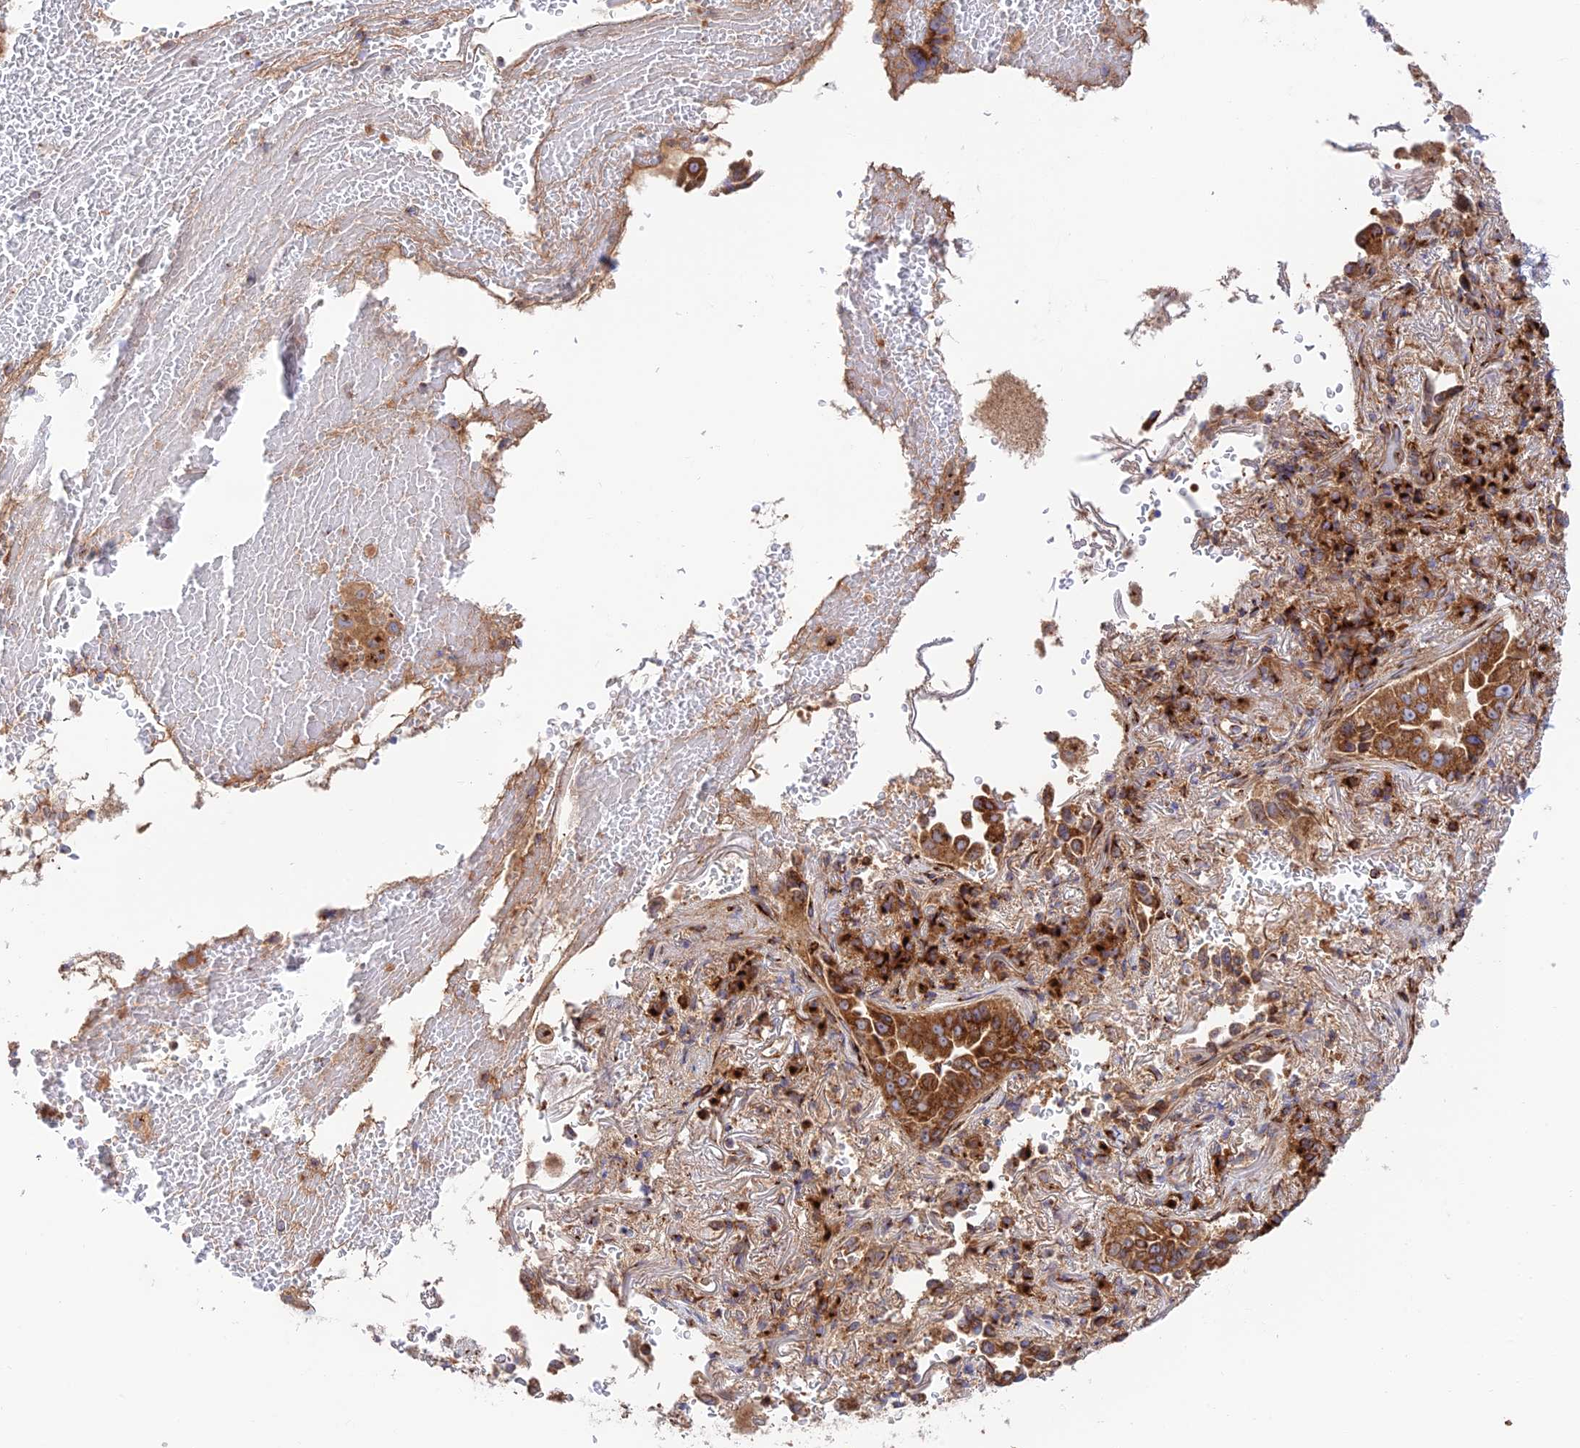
{"staining": {"intensity": "strong", "quantity": ">75%", "location": "cytoplasmic/membranous"}, "tissue": "lung cancer", "cell_type": "Tumor cells", "image_type": "cancer", "snomed": [{"axis": "morphology", "description": "Adenocarcinoma, NOS"}, {"axis": "topography", "description": "Lung"}], "caption": "A histopathology image showing strong cytoplasmic/membranous expression in about >75% of tumor cells in adenocarcinoma (lung), as visualized by brown immunohistochemical staining.", "gene": "GOLGA3", "patient": {"sex": "female", "age": 69}}